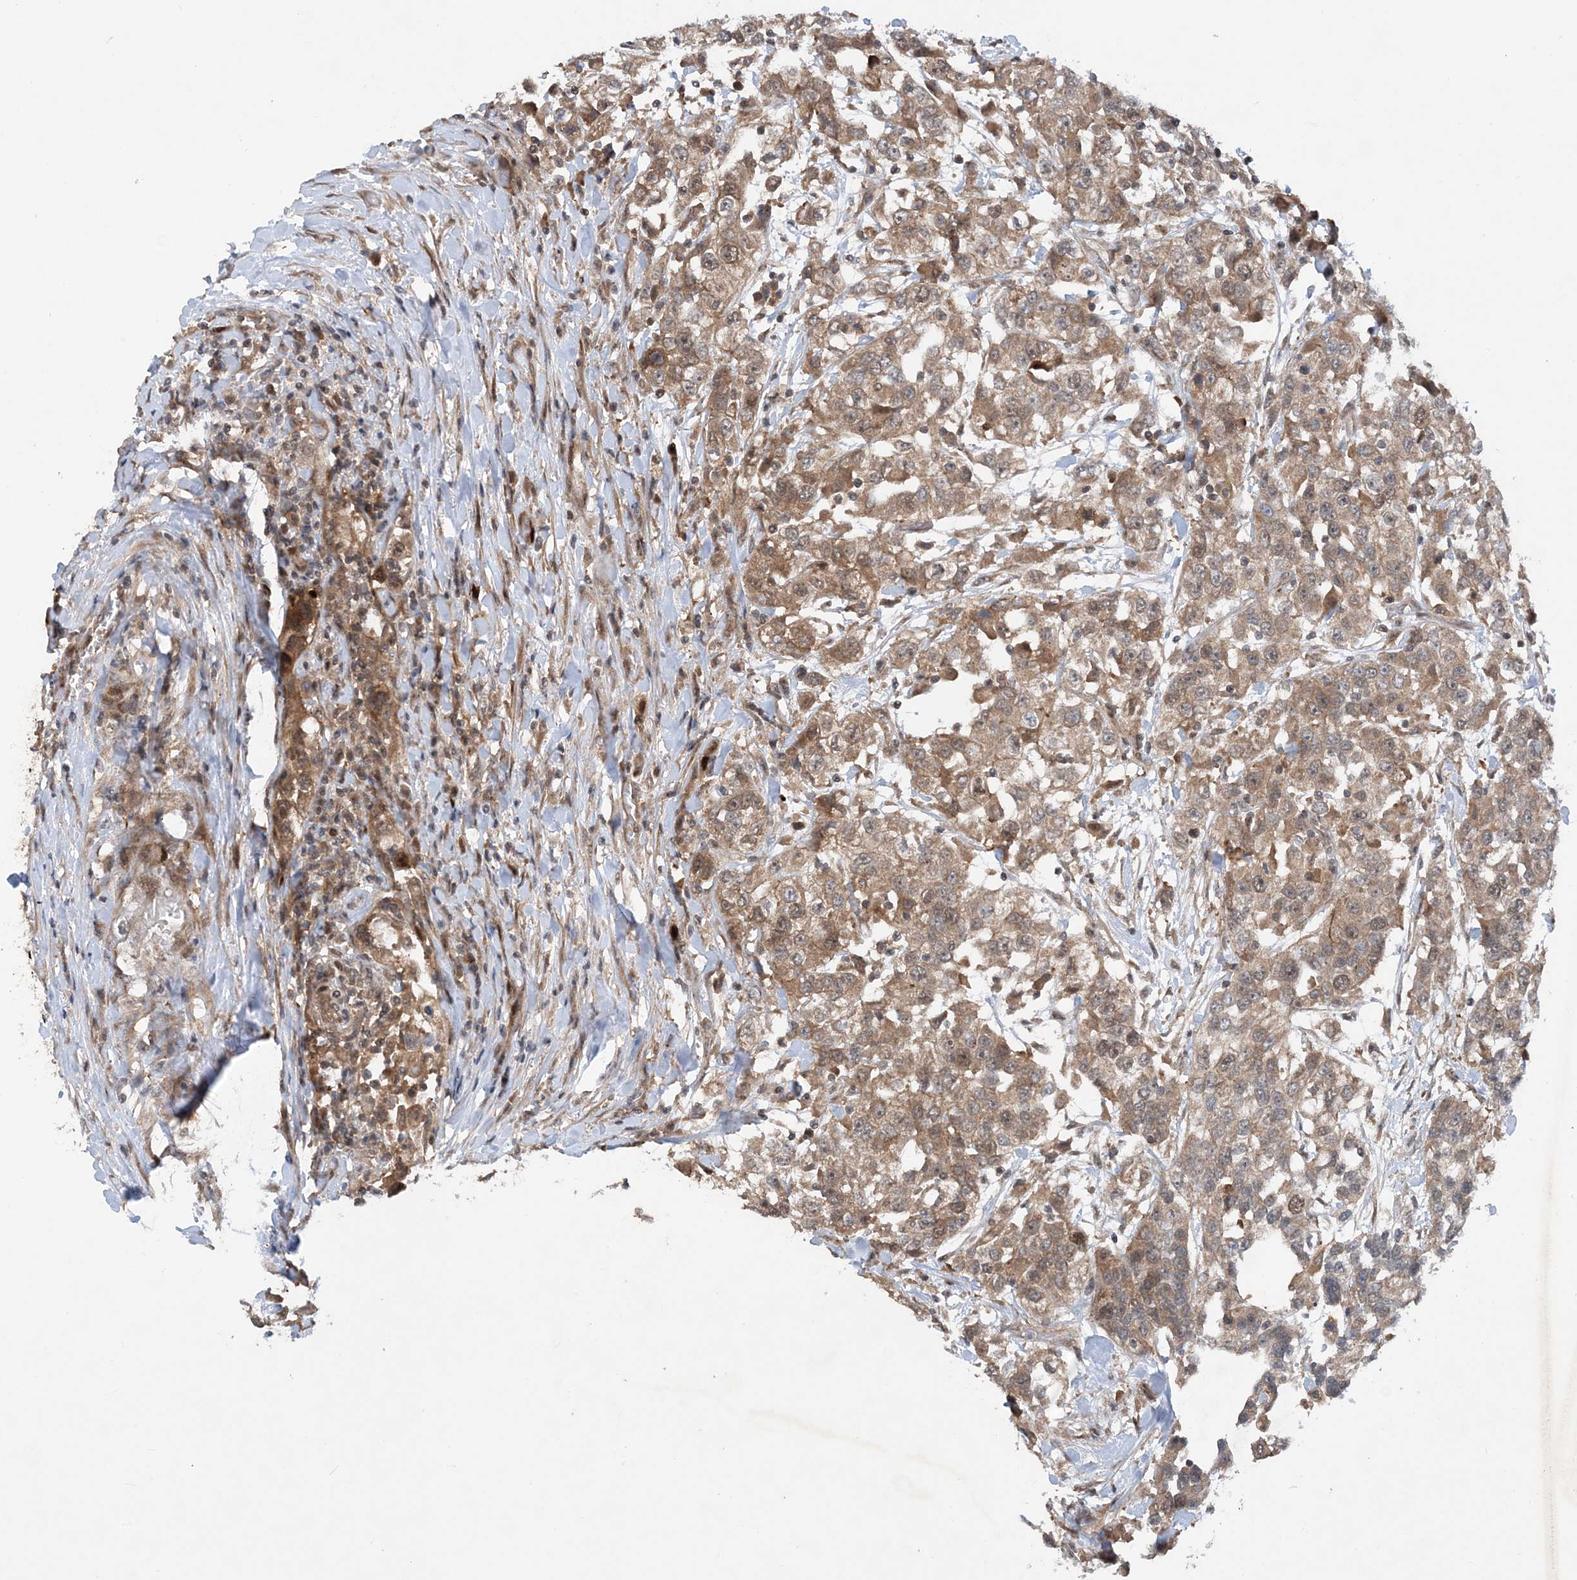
{"staining": {"intensity": "moderate", "quantity": "25%-75%", "location": "cytoplasmic/membranous"}, "tissue": "urothelial cancer", "cell_type": "Tumor cells", "image_type": "cancer", "snomed": [{"axis": "morphology", "description": "Urothelial carcinoma, High grade"}, {"axis": "topography", "description": "Urinary bladder"}], "caption": "A micrograph showing moderate cytoplasmic/membranous staining in approximately 25%-75% of tumor cells in urothelial cancer, as visualized by brown immunohistochemical staining.", "gene": "HEMK1", "patient": {"sex": "female", "age": 80}}